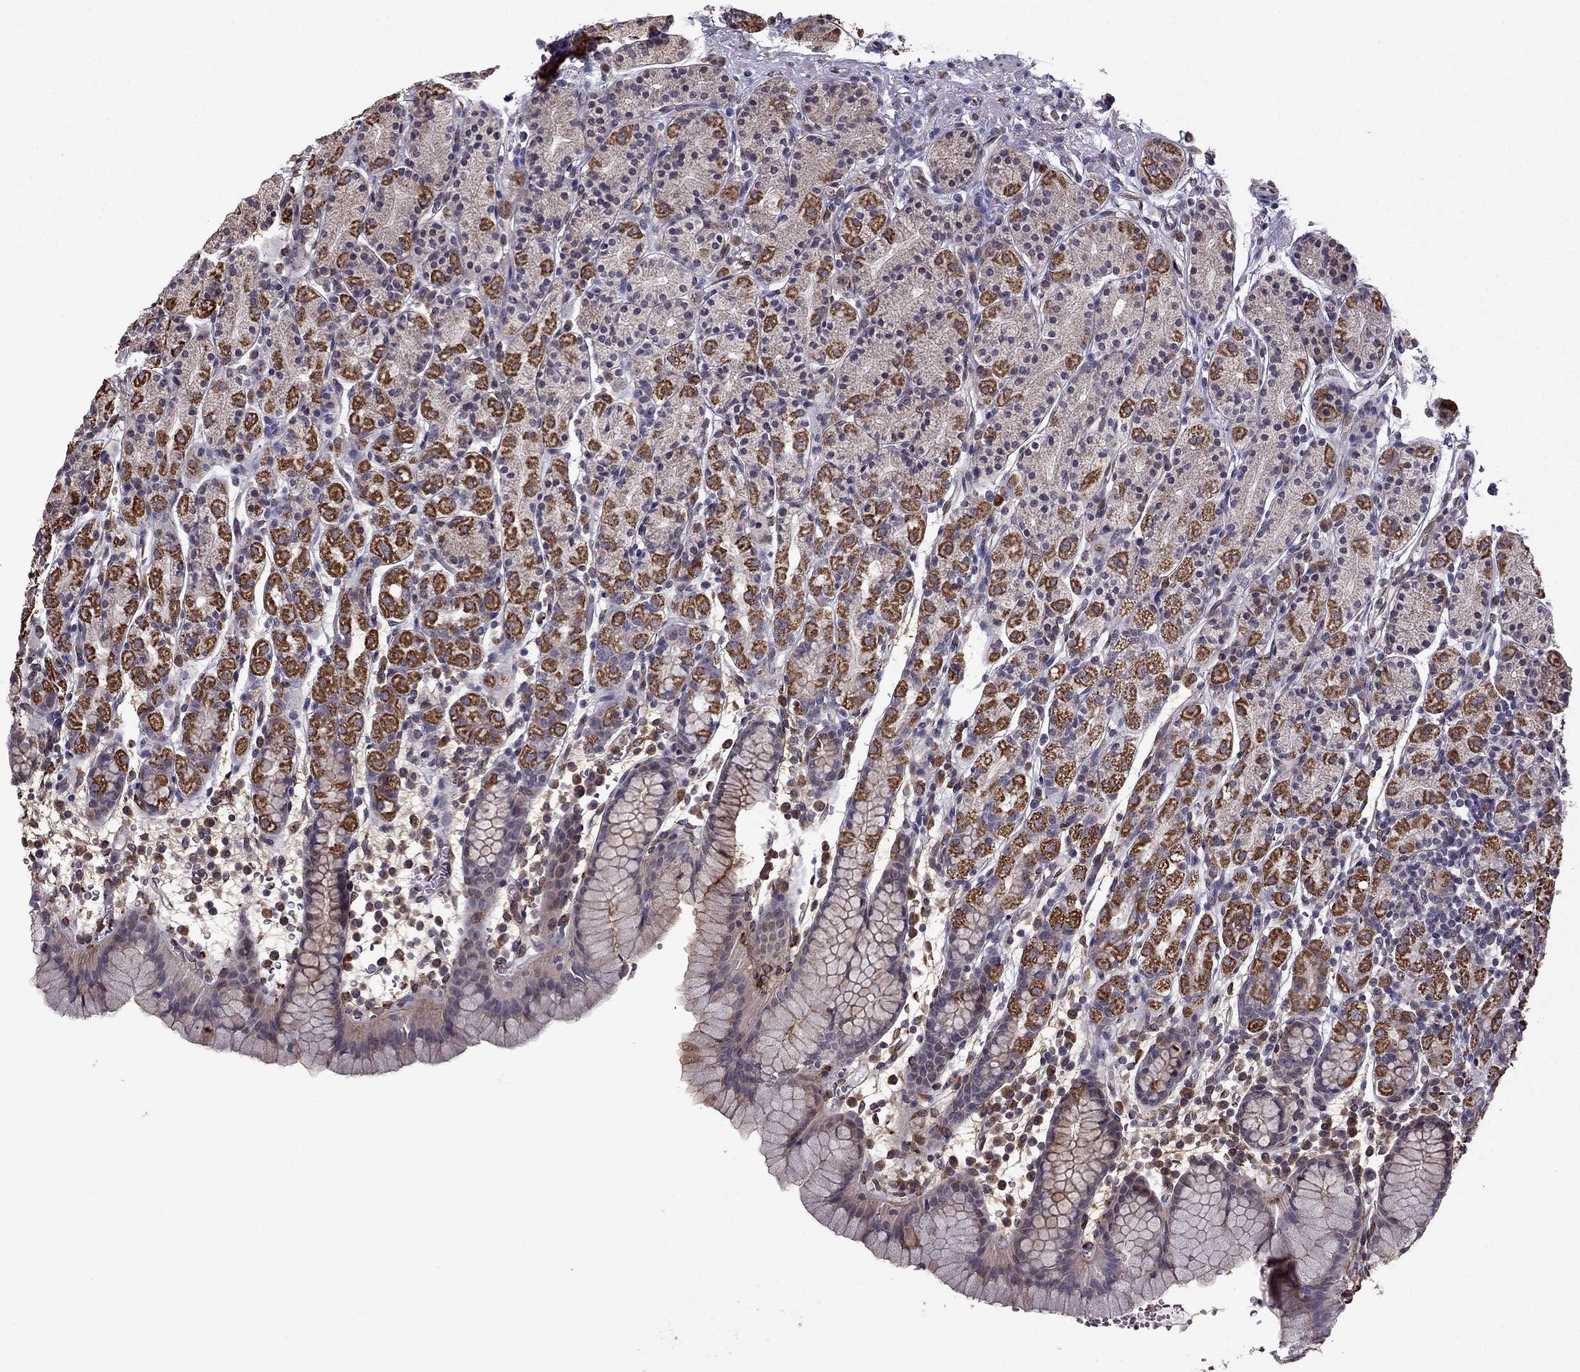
{"staining": {"intensity": "strong", "quantity": "25%-75%", "location": "cytoplasmic/membranous"}, "tissue": "stomach", "cell_type": "Glandular cells", "image_type": "normal", "snomed": [{"axis": "morphology", "description": "Normal tissue, NOS"}, {"axis": "topography", "description": "Stomach, upper"}, {"axis": "topography", "description": "Stomach"}], "caption": "The histopathology image reveals staining of benign stomach, revealing strong cytoplasmic/membranous protein expression (brown color) within glandular cells.", "gene": "IKBIP", "patient": {"sex": "male", "age": 62}}